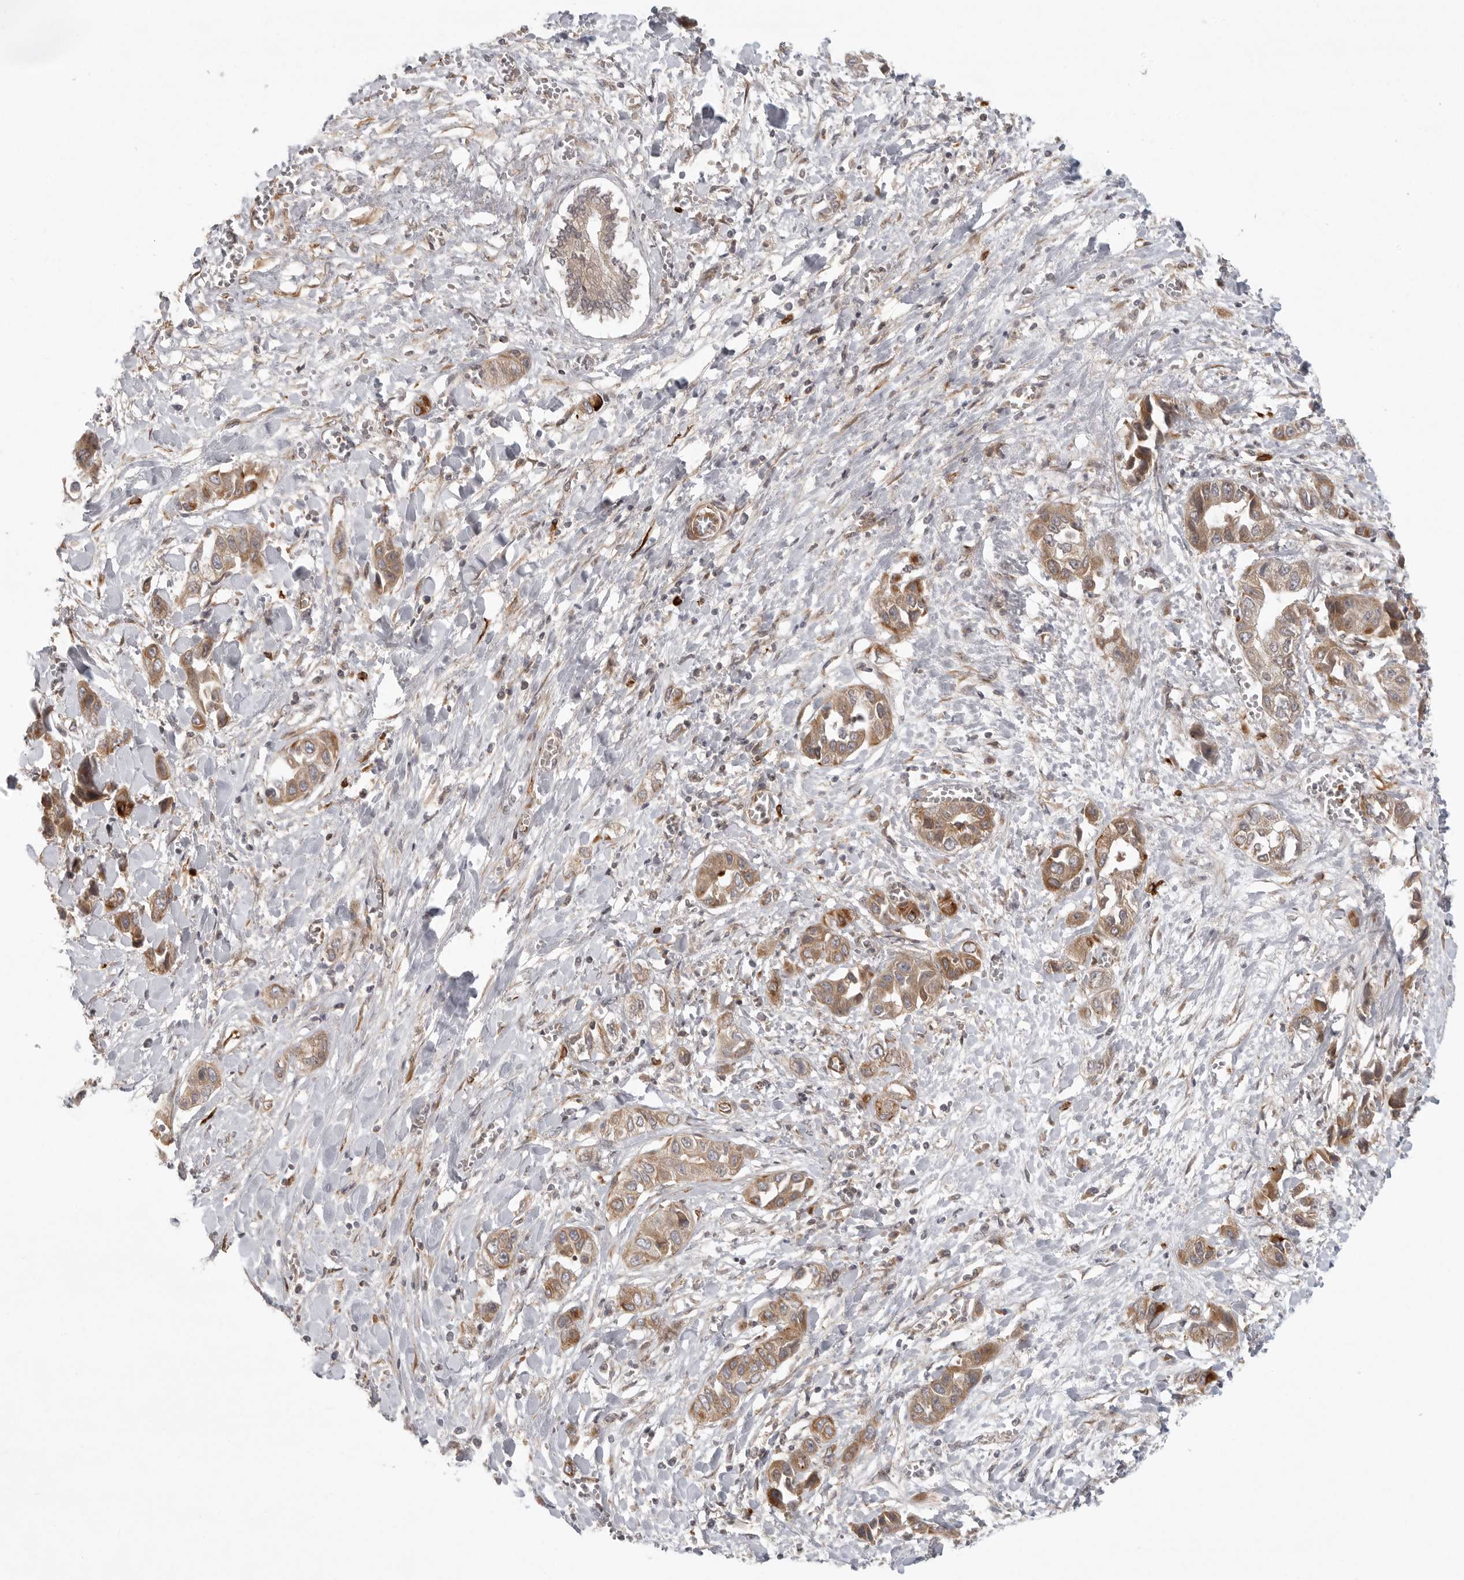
{"staining": {"intensity": "moderate", "quantity": ">75%", "location": "cytoplasmic/membranous"}, "tissue": "liver cancer", "cell_type": "Tumor cells", "image_type": "cancer", "snomed": [{"axis": "morphology", "description": "Cholangiocarcinoma"}, {"axis": "topography", "description": "Liver"}], "caption": "This is a histology image of IHC staining of liver cholangiocarcinoma, which shows moderate expression in the cytoplasmic/membranous of tumor cells.", "gene": "CCPG1", "patient": {"sex": "female", "age": 52}}